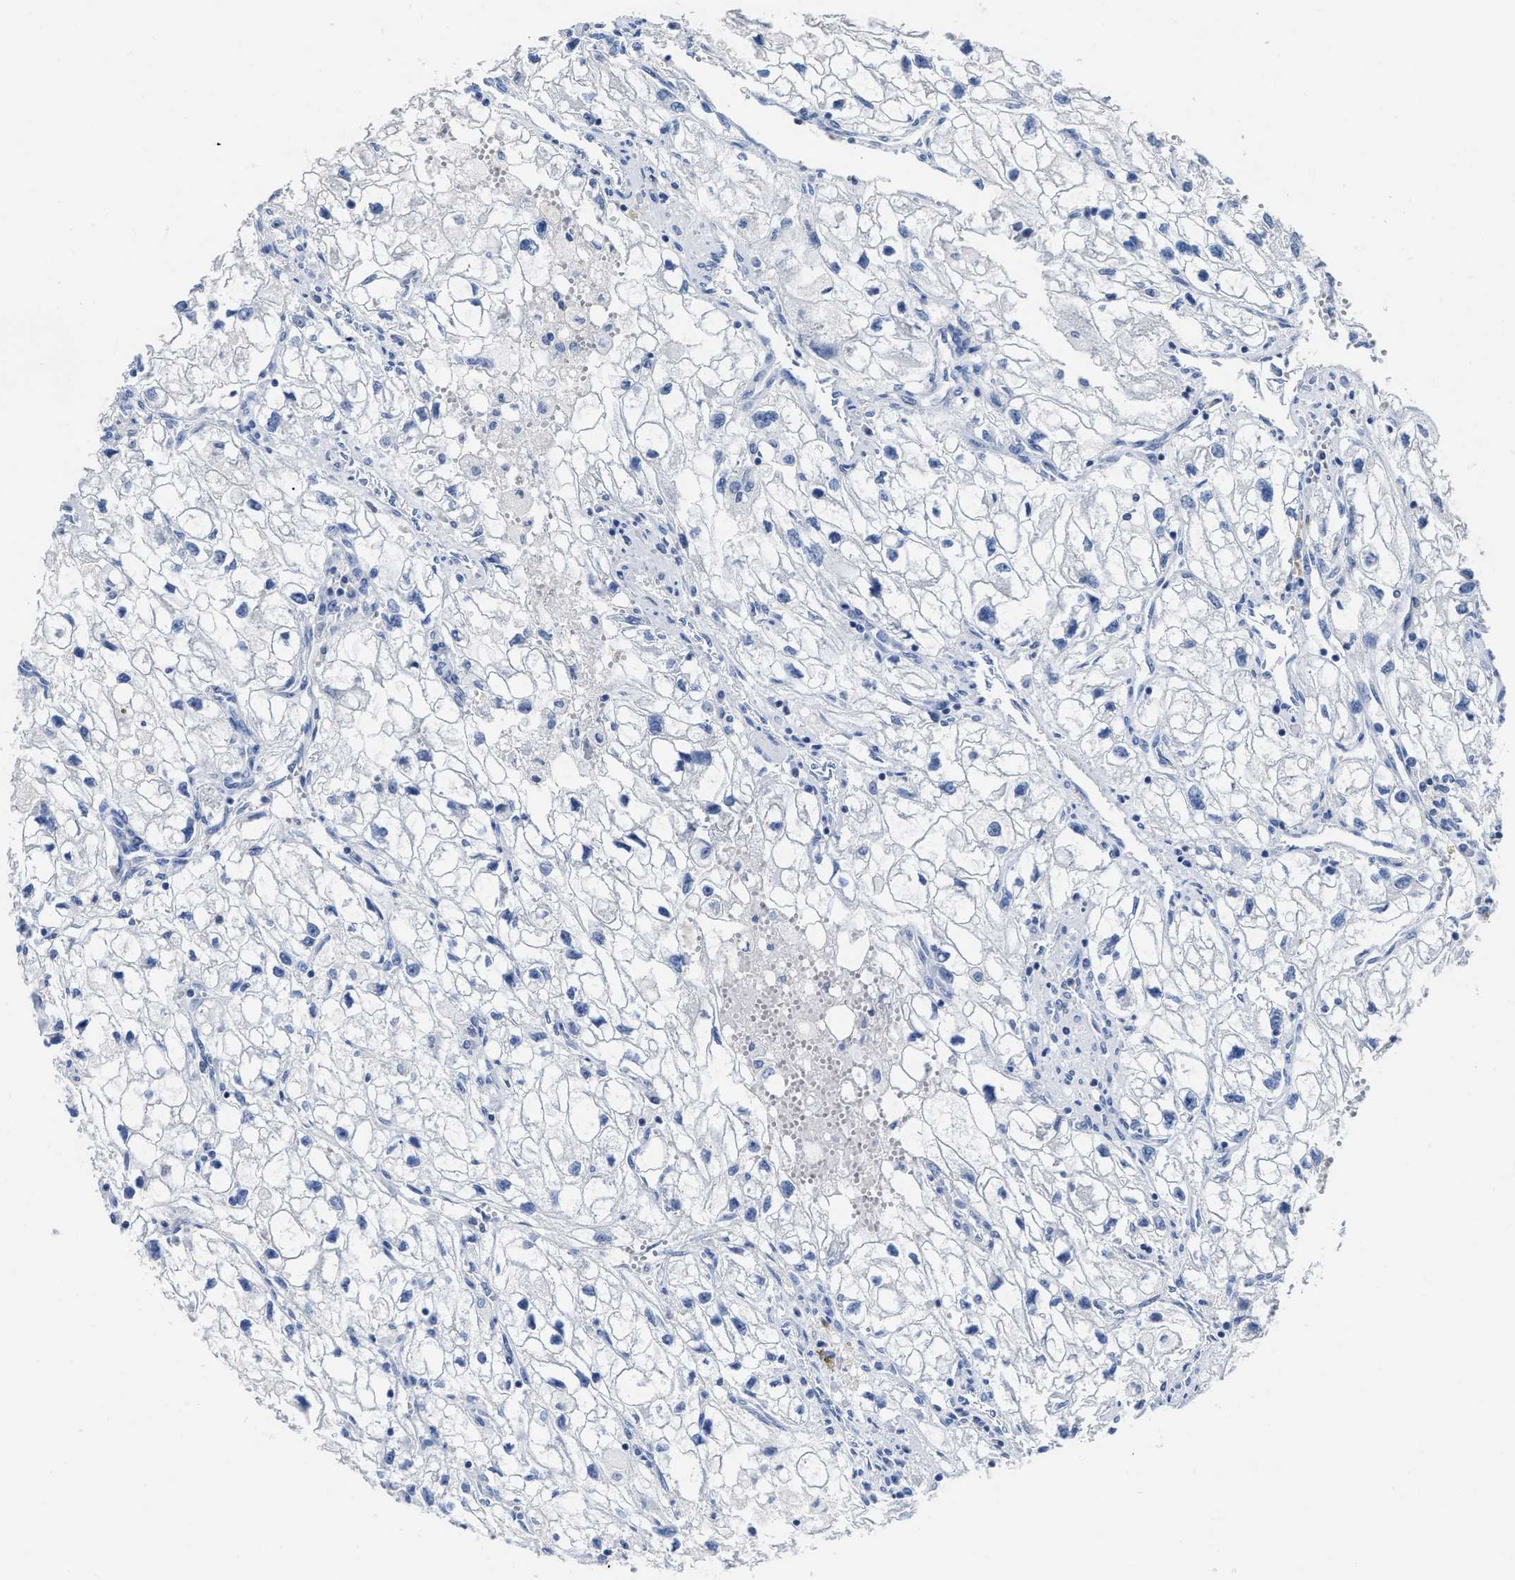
{"staining": {"intensity": "negative", "quantity": "none", "location": "none"}, "tissue": "renal cancer", "cell_type": "Tumor cells", "image_type": "cancer", "snomed": [{"axis": "morphology", "description": "Adenocarcinoma, NOS"}, {"axis": "topography", "description": "Kidney"}], "caption": "Tumor cells are negative for protein expression in human renal cancer.", "gene": "CEACAM5", "patient": {"sex": "female", "age": 70}}